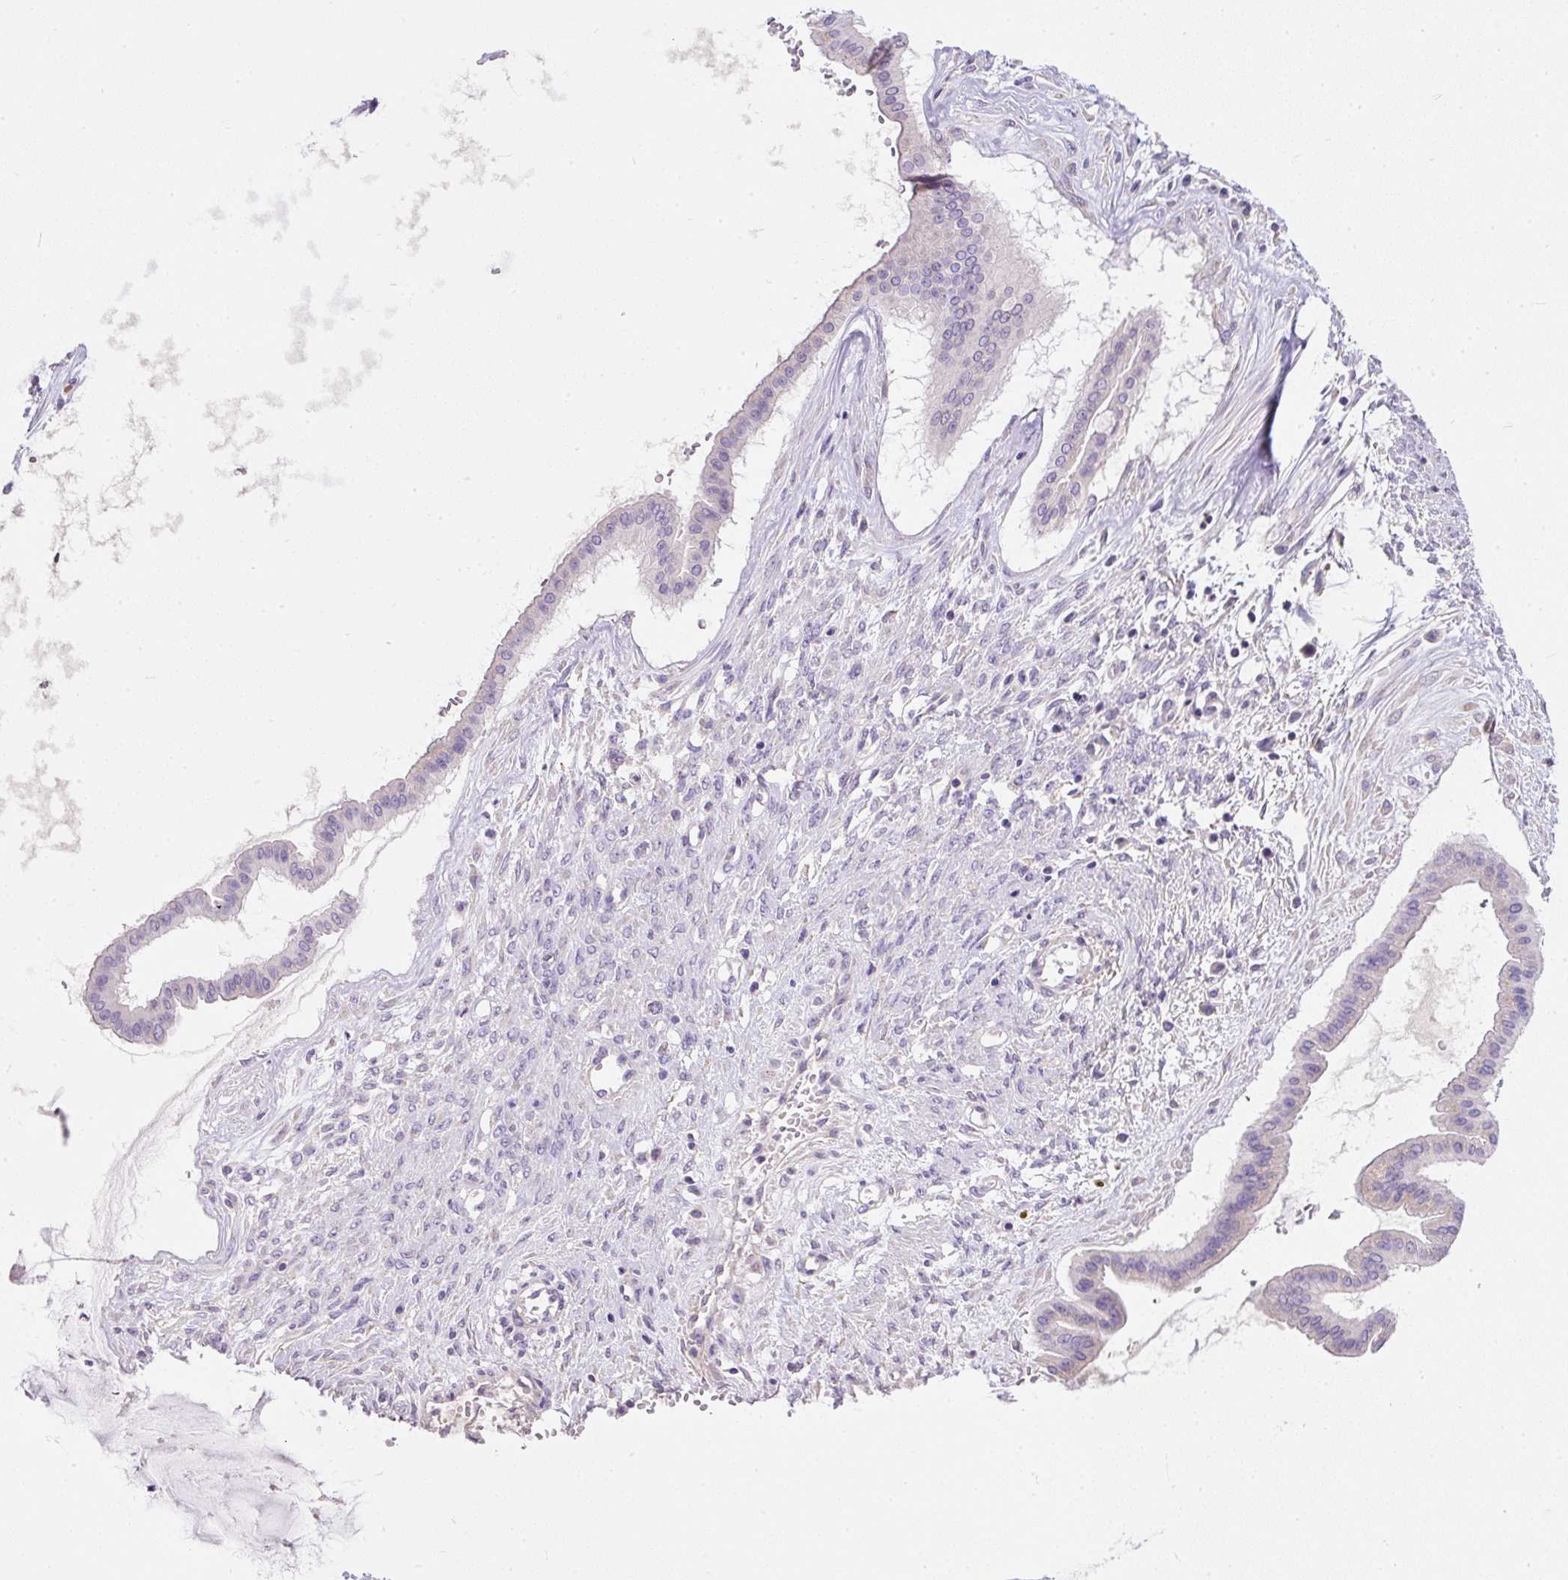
{"staining": {"intensity": "weak", "quantity": "<25%", "location": "cytoplasmic/membranous"}, "tissue": "ovarian cancer", "cell_type": "Tumor cells", "image_type": "cancer", "snomed": [{"axis": "morphology", "description": "Cystadenocarcinoma, mucinous, NOS"}, {"axis": "topography", "description": "Ovary"}], "caption": "The immunohistochemistry micrograph has no significant expression in tumor cells of mucinous cystadenocarcinoma (ovarian) tissue. Nuclei are stained in blue.", "gene": "SUSD5", "patient": {"sex": "female", "age": 73}}